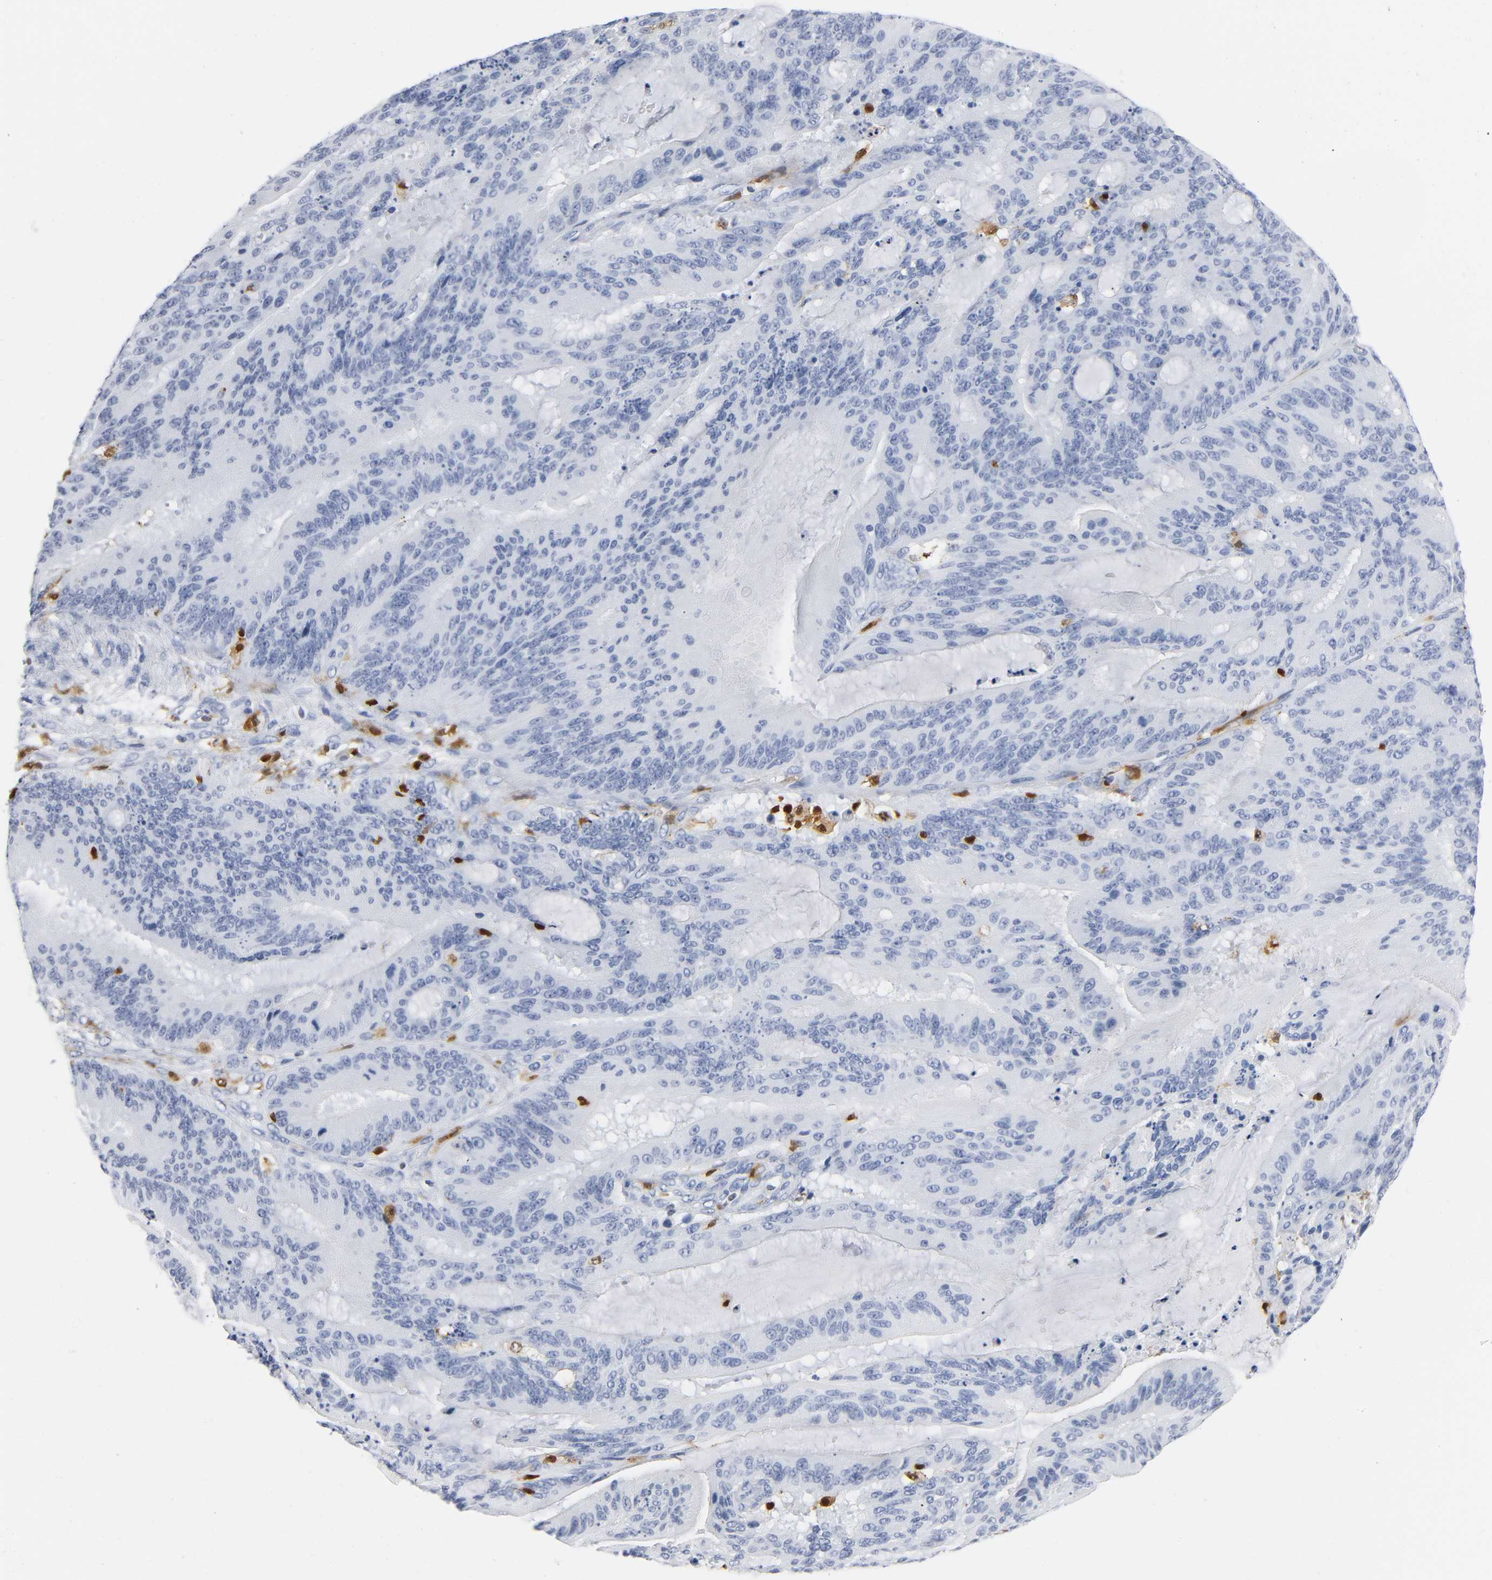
{"staining": {"intensity": "negative", "quantity": "none", "location": "none"}, "tissue": "liver cancer", "cell_type": "Tumor cells", "image_type": "cancer", "snomed": [{"axis": "morphology", "description": "Cholangiocarcinoma"}, {"axis": "topography", "description": "Liver"}], "caption": "This photomicrograph is of liver cancer (cholangiocarcinoma) stained with IHC to label a protein in brown with the nuclei are counter-stained blue. There is no staining in tumor cells.", "gene": "DOK2", "patient": {"sex": "male", "age": 50}}